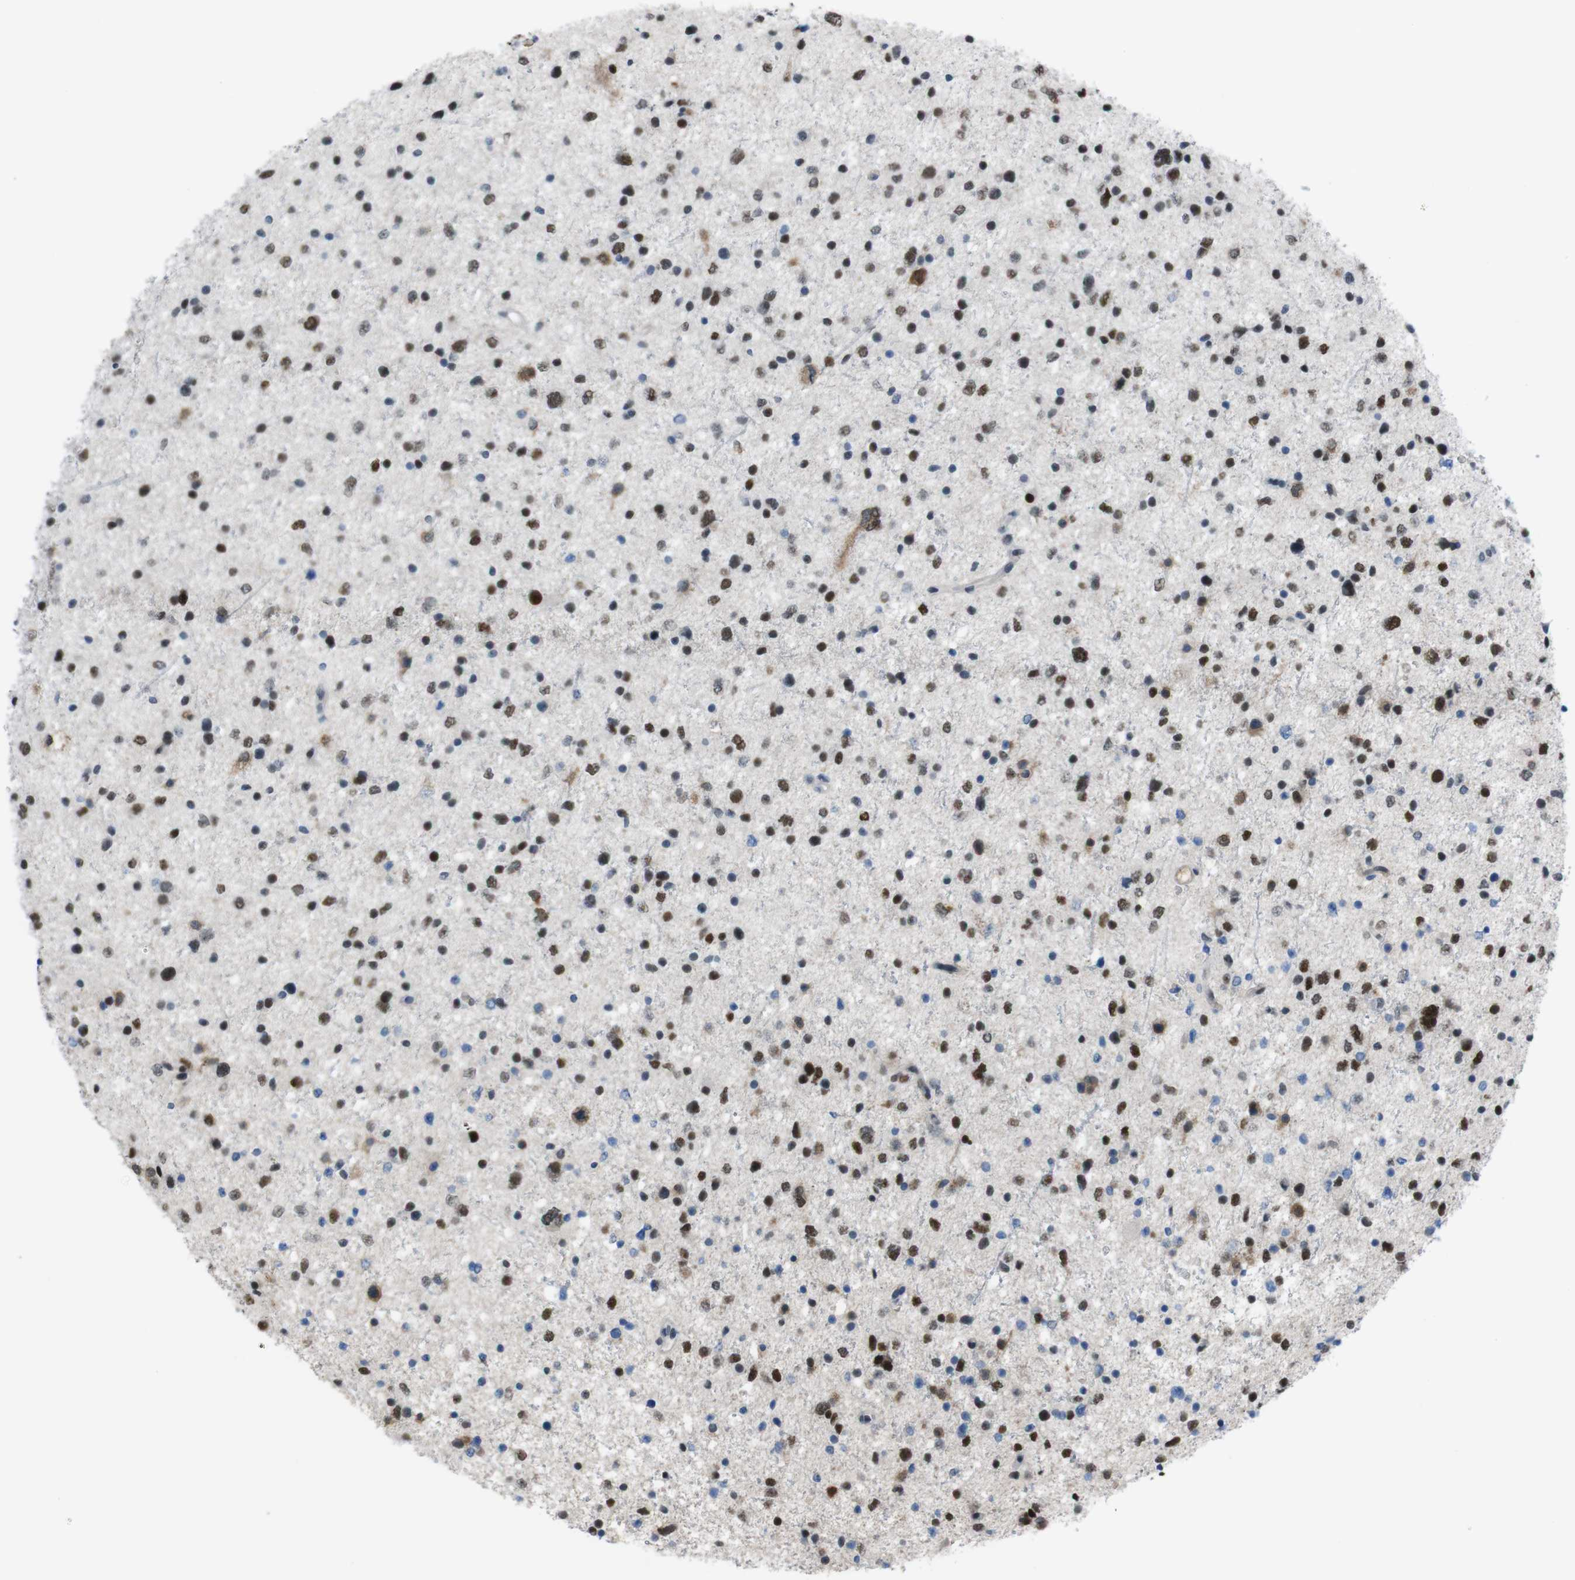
{"staining": {"intensity": "strong", "quantity": ">75%", "location": "nuclear"}, "tissue": "glioma", "cell_type": "Tumor cells", "image_type": "cancer", "snomed": [{"axis": "morphology", "description": "Glioma, malignant, Low grade"}, {"axis": "topography", "description": "Brain"}], "caption": "There is high levels of strong nuclear staining in tumor cells of glioma, as demonstrated by immunohistochemical staining (brown color).", "gene": "SUB1", "patient": {"sex": "female", "age": 37}}